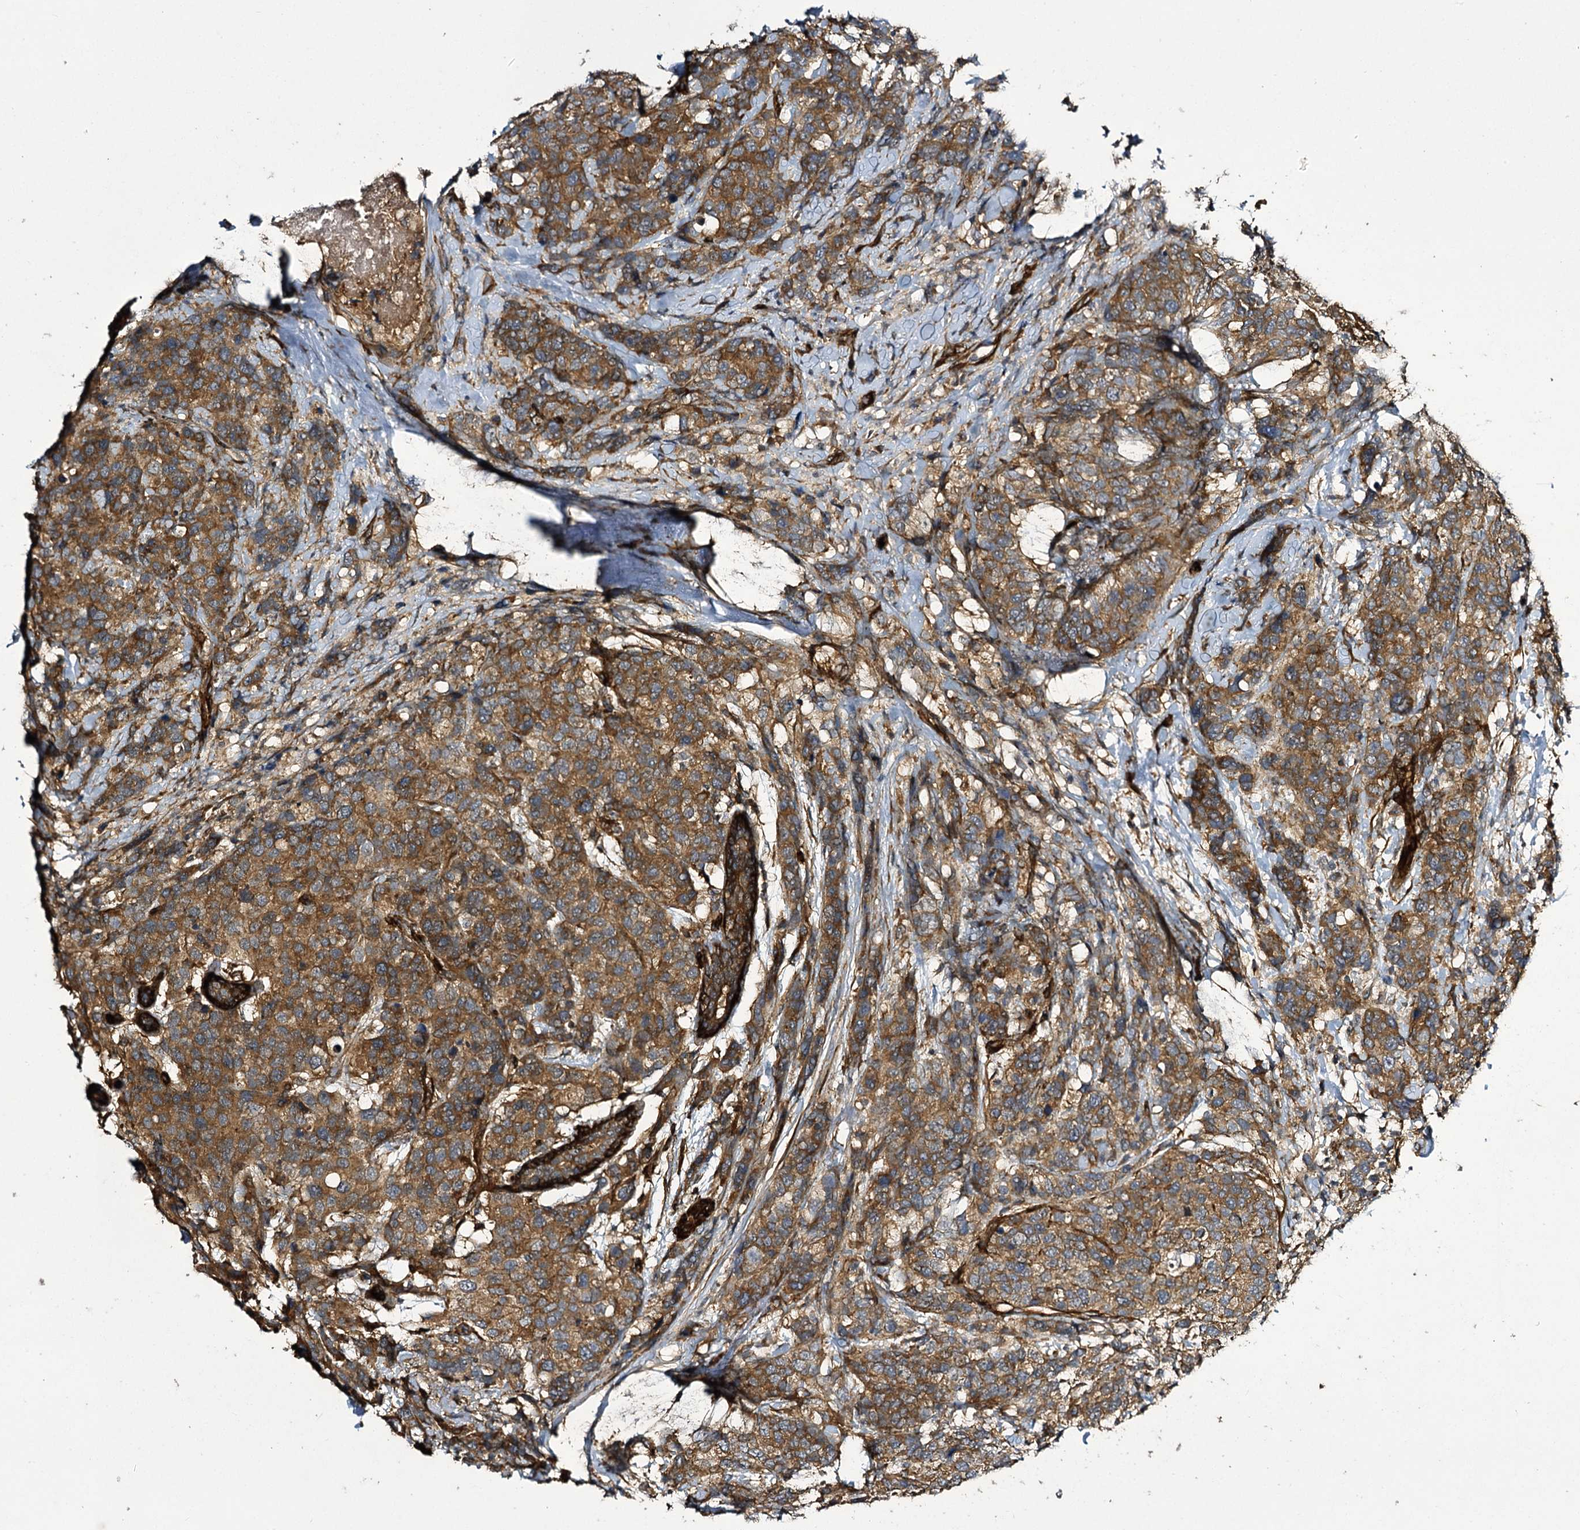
{"staining": {"intensity": "moderate", "quantity": ">75%", "location": "cytoplasmic/membranous"}, "tissue": "breast cancer", "cell_type": "Tumor cells", "image_type": "cancer", "snomed": [{"axis": "morphology", "description": "Lobular carcinoma"}, {"axis": "topography", "description": "Breast"}], "caption": "Moderate cytoplasmic/membranous positivity for a protein is identified in about >75% of tumor cells of breast lobular carcinoma using immunohistochemistry (IHC).", "gene": "MYO1C", "patient": {"sex": "female", "age": 59}}